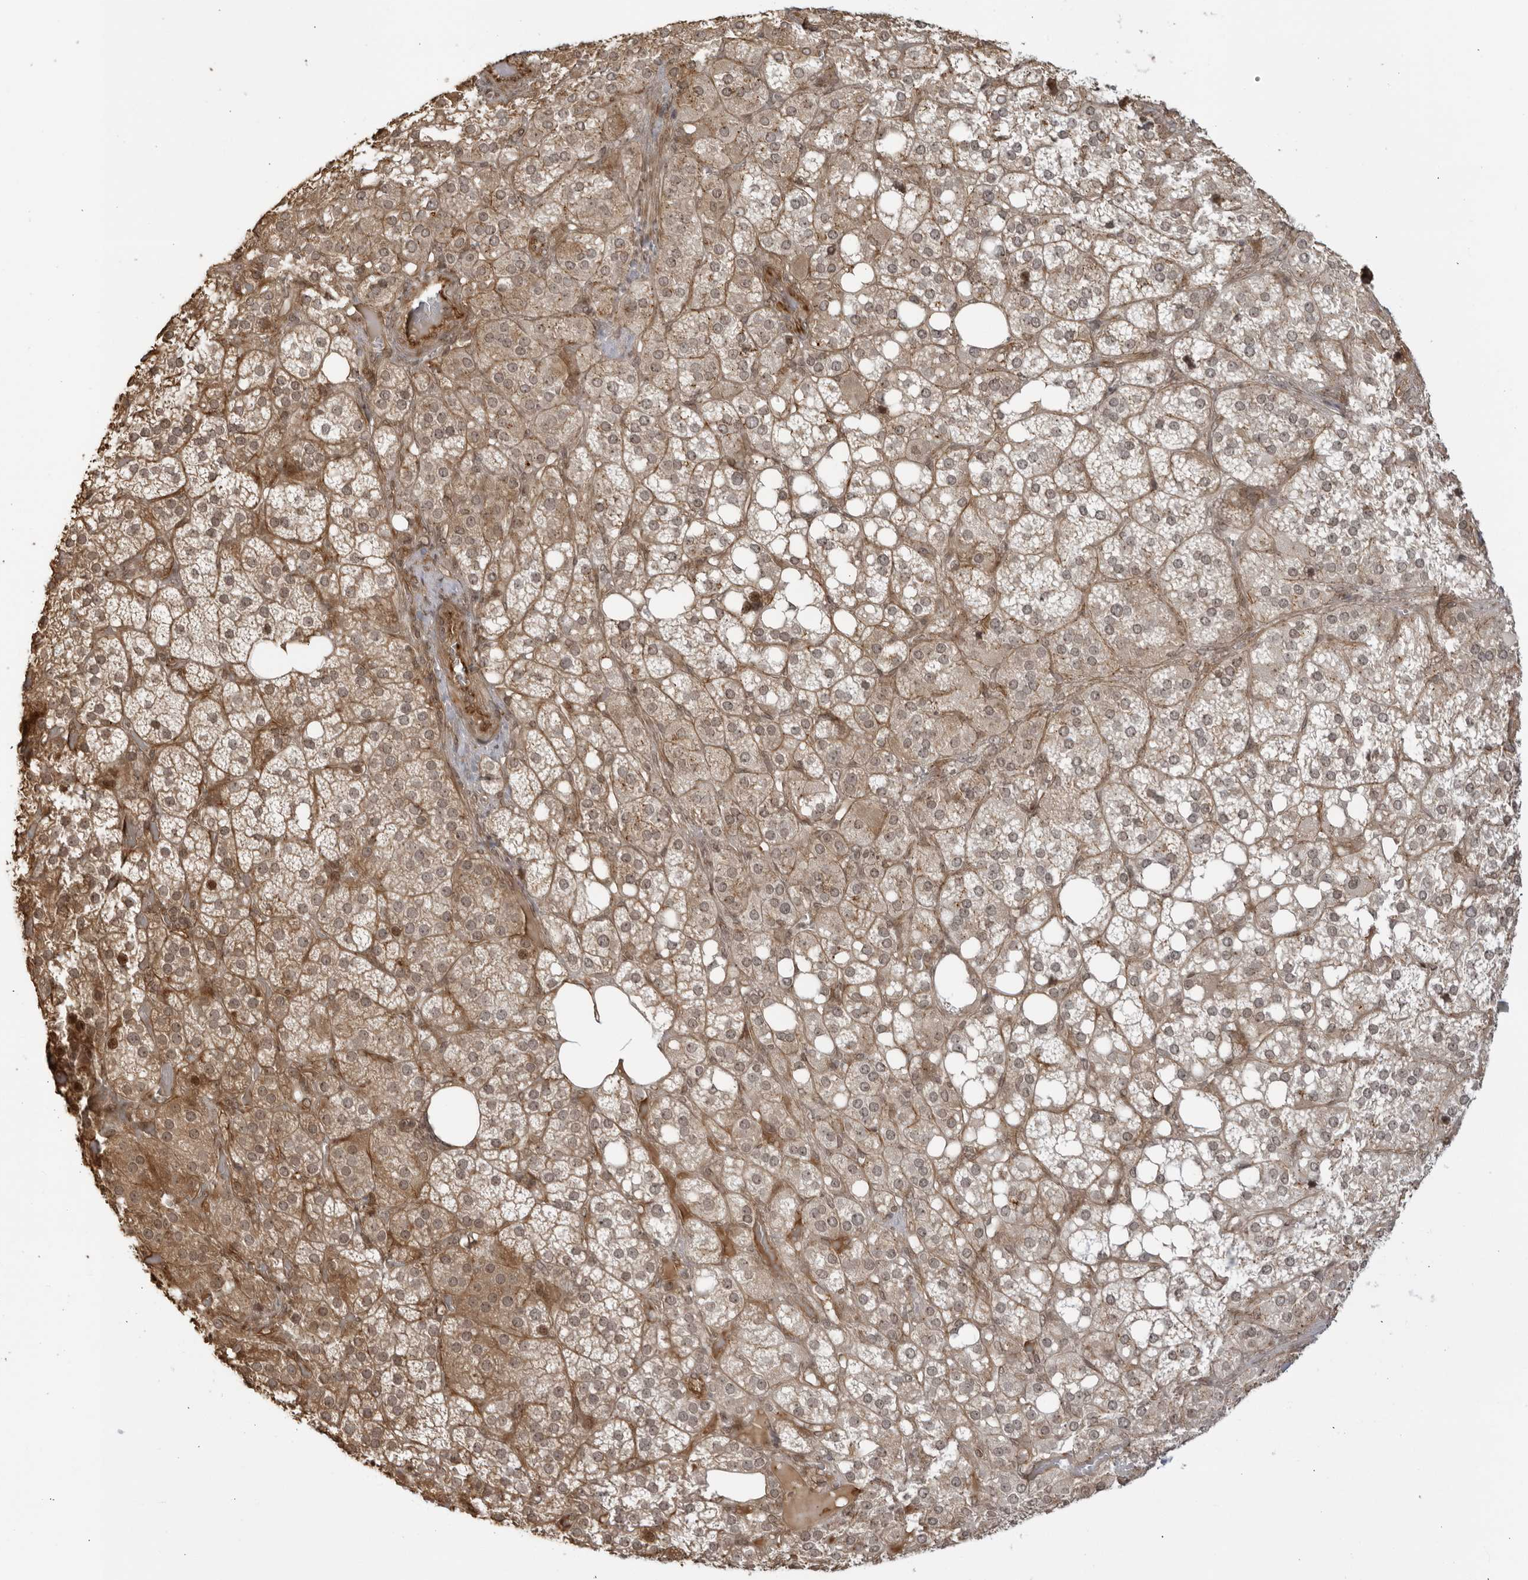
{"staining": {"intensity": "moderate", "quantity": ">75%", "location": "cytoplasmic/membranous,nuclear"}, "tissue": "adrenal gland", "cell_type": "Glandular cells", "image_type": "normal", "snomed": [{"axis": "morphology", "description": "Normal tissue, NOS"}, {"axis": "topography", "description": "Adrenal gland"}], "caption": "A brown stain labels moderate cytoplasmic/membranous,nuclear staining of a protein in glandular cells of benign human adrenal gland. The staining was performed using DAB (3,3'-diaminobenzidine) to visualize the protein expression in brown, while the nuclei were stained in blue with hematoxylin (Magnification: 20x).", "gene": "TCF21", "patient": {"sex": "female", "age": 59}}